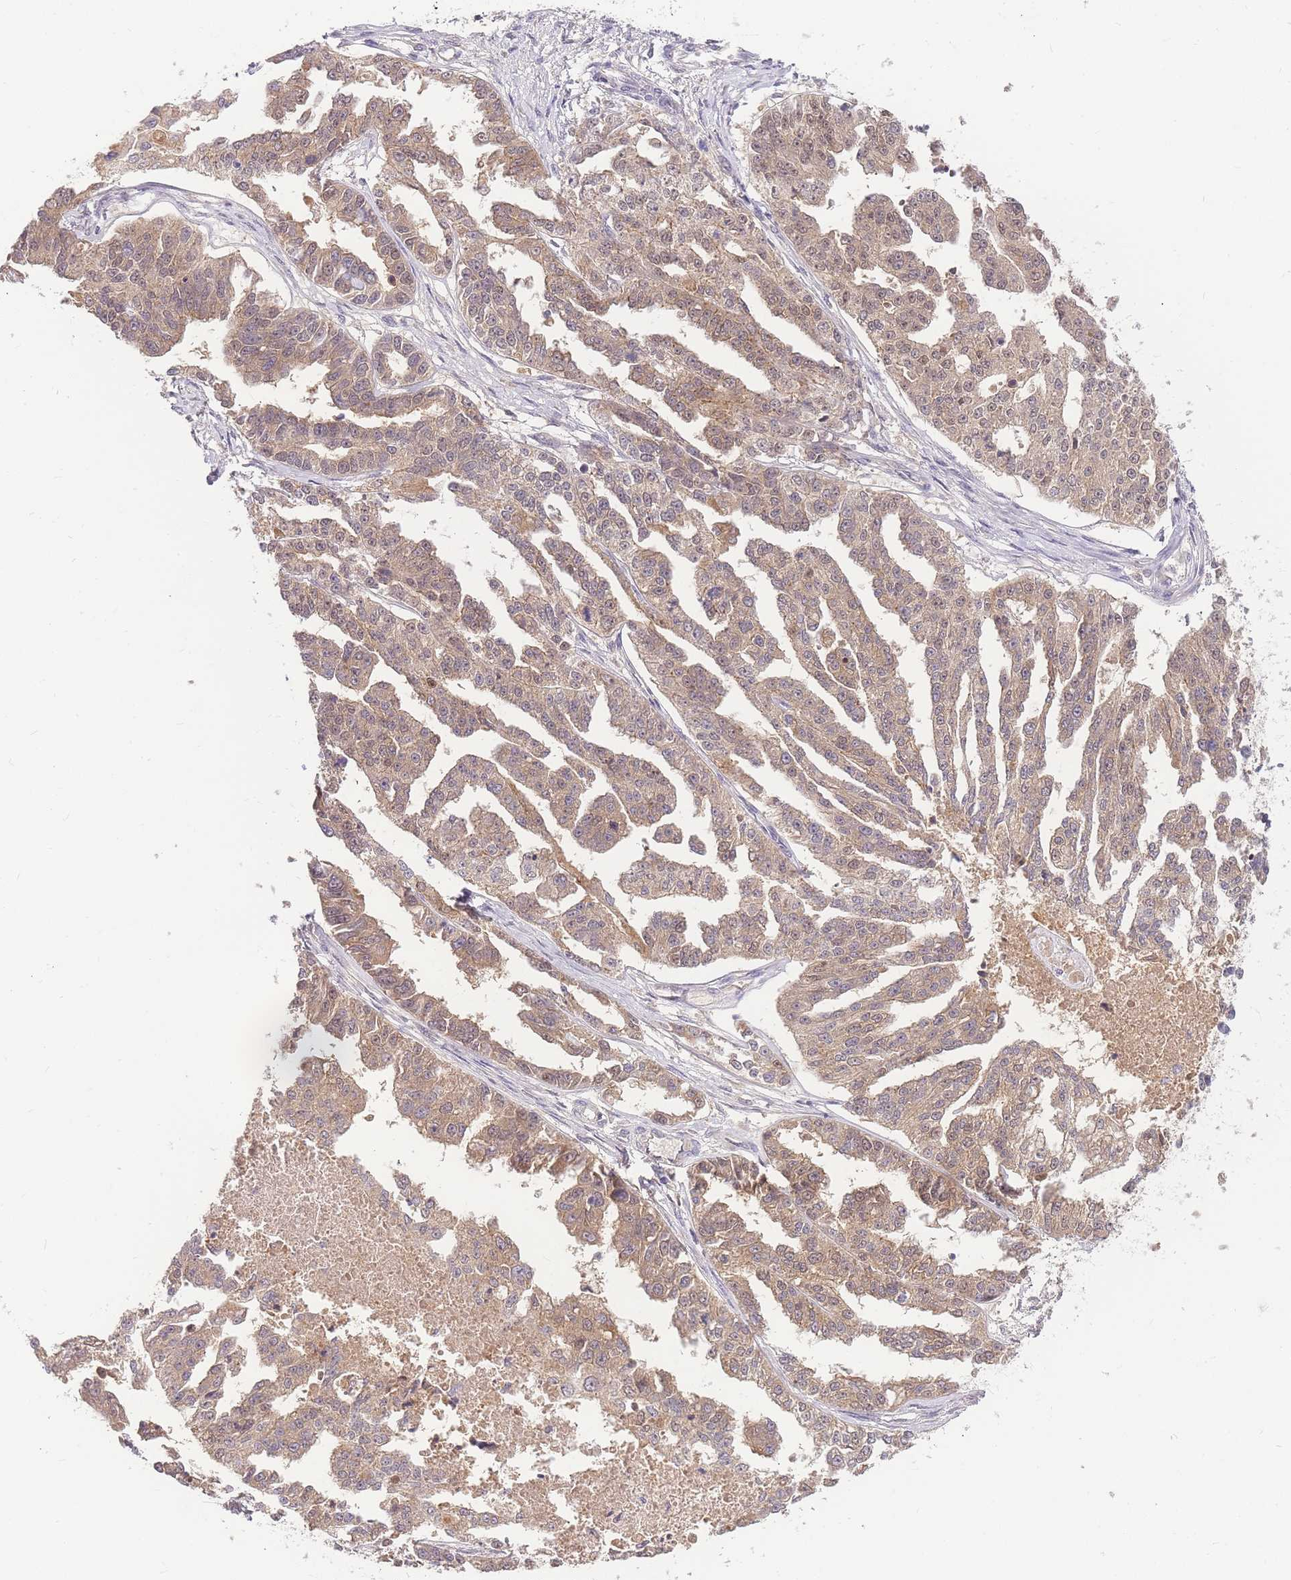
{"staining": {"intensity": "weak", "quantity": ">75%", "location": "cytoplasmic/membranous,nuclear"}, "tissue": "ovarian cancer", "cell_type": "Tumor cells", "image_type": "cancer", "snomed": [{"axis": "morphology", "description": "Cystadenocarcinoma, serous, NOS"}, {"axis": "topography", "description": "Ovary"}], "caption": "A brown stain labels weak cytoplasmic/membranous and nuclear expression of a protein in serous cystadenocarcinoma (ovarian) tumor cells.", "gene": "ZNF577", "patient": {"sex": "female", "age": 58}}